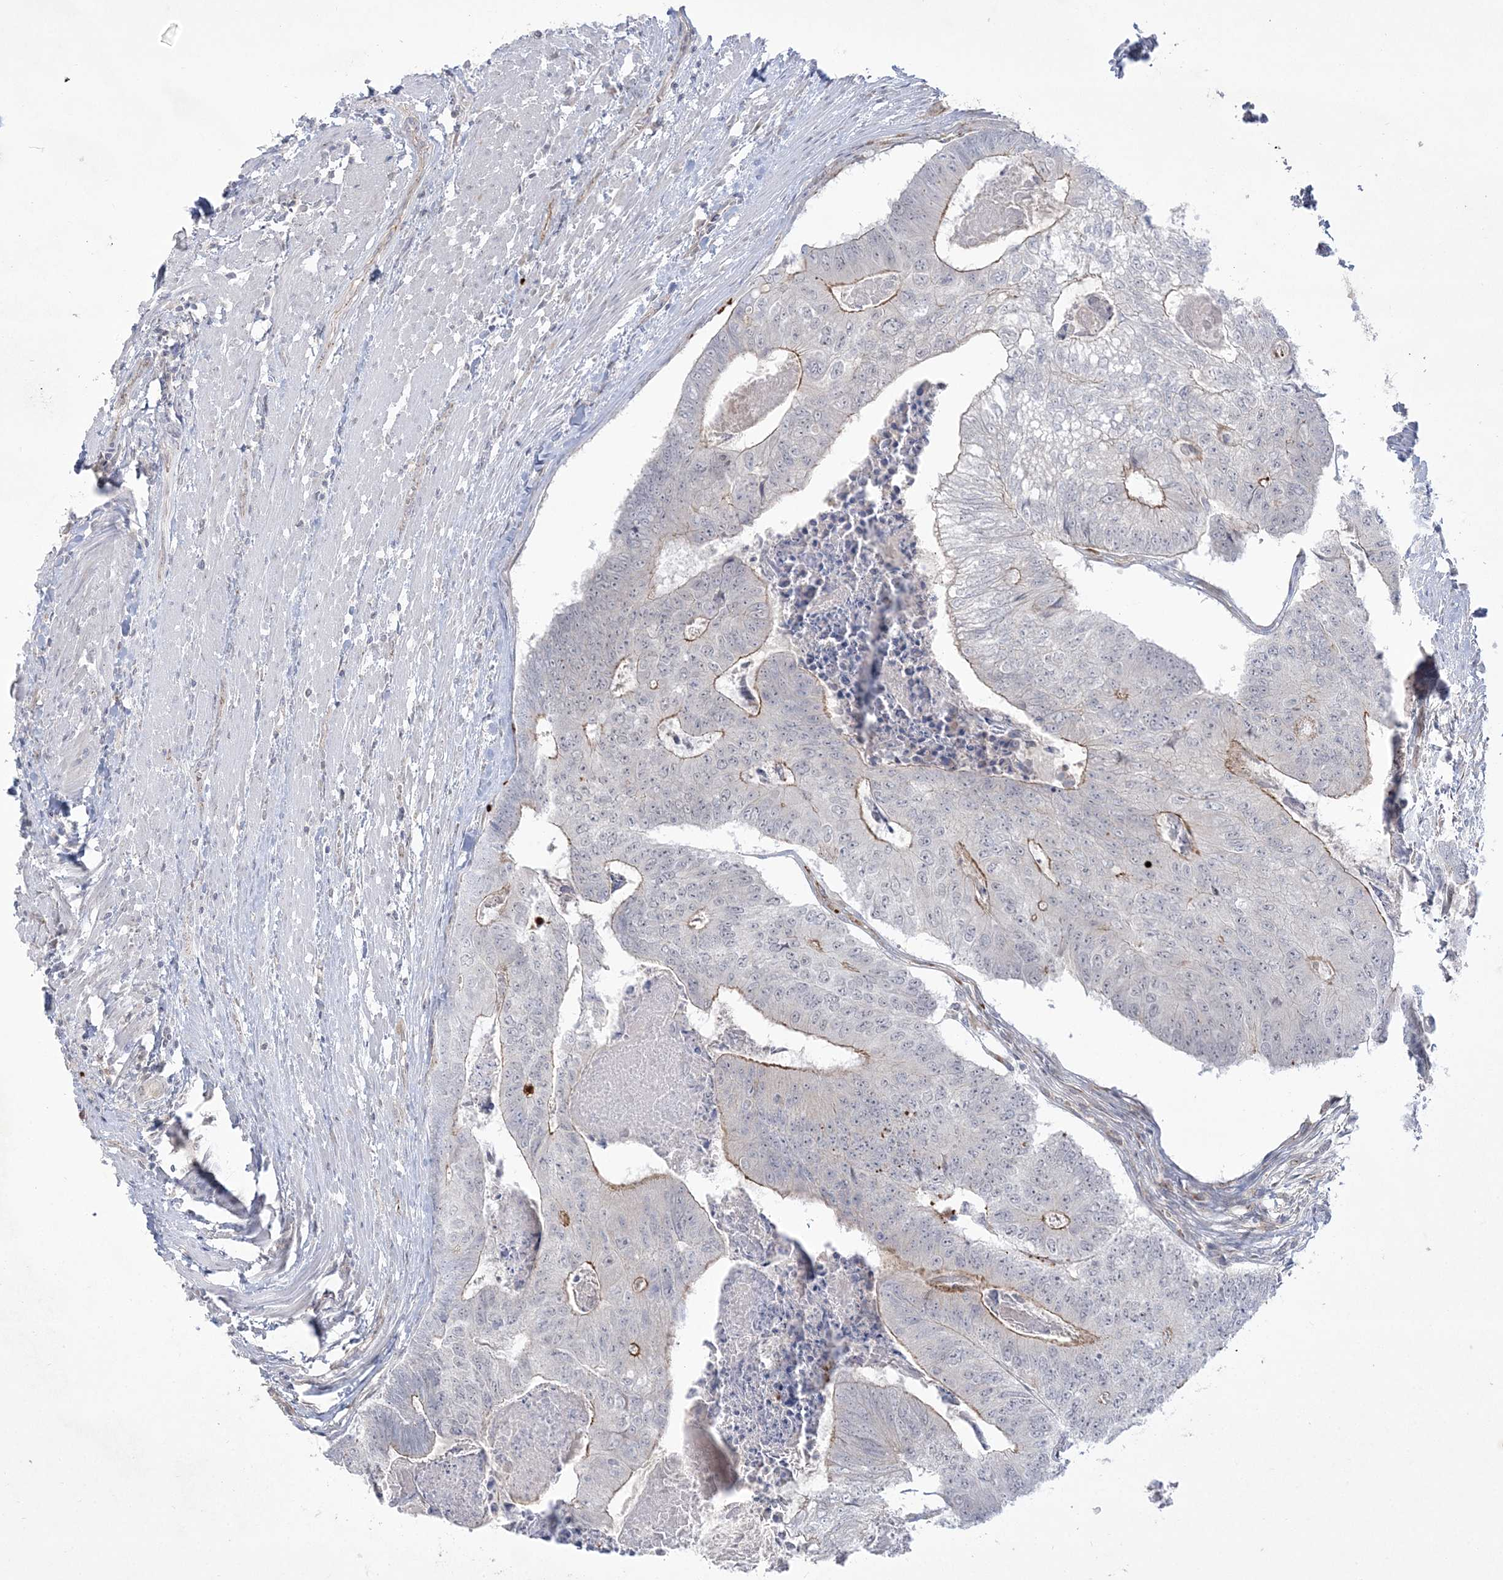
{"staining": {"intensity": "moderate", "quantity": "<25%", "location": "cytoplasmic/membranous"}, "tissue": "colorectal cancer", "cell_type": "Tumor cells", "image_type": "cancer", "snomed": [{"axis": "morphology", "description": "Adenocarcinoma, NOS"}, {"axis": "topography", "description": "Colon"}], "caption": "A high-resolution micrograph shows immunohistochemistry (IHC) staining of colorectal adenocarcinoma, which shows moderate cytoplasmic/membranous staining in approximately <25% of tumor cells.", "gene": "ADAMTS12", "patient": {"sex": "female", "age": 67}}